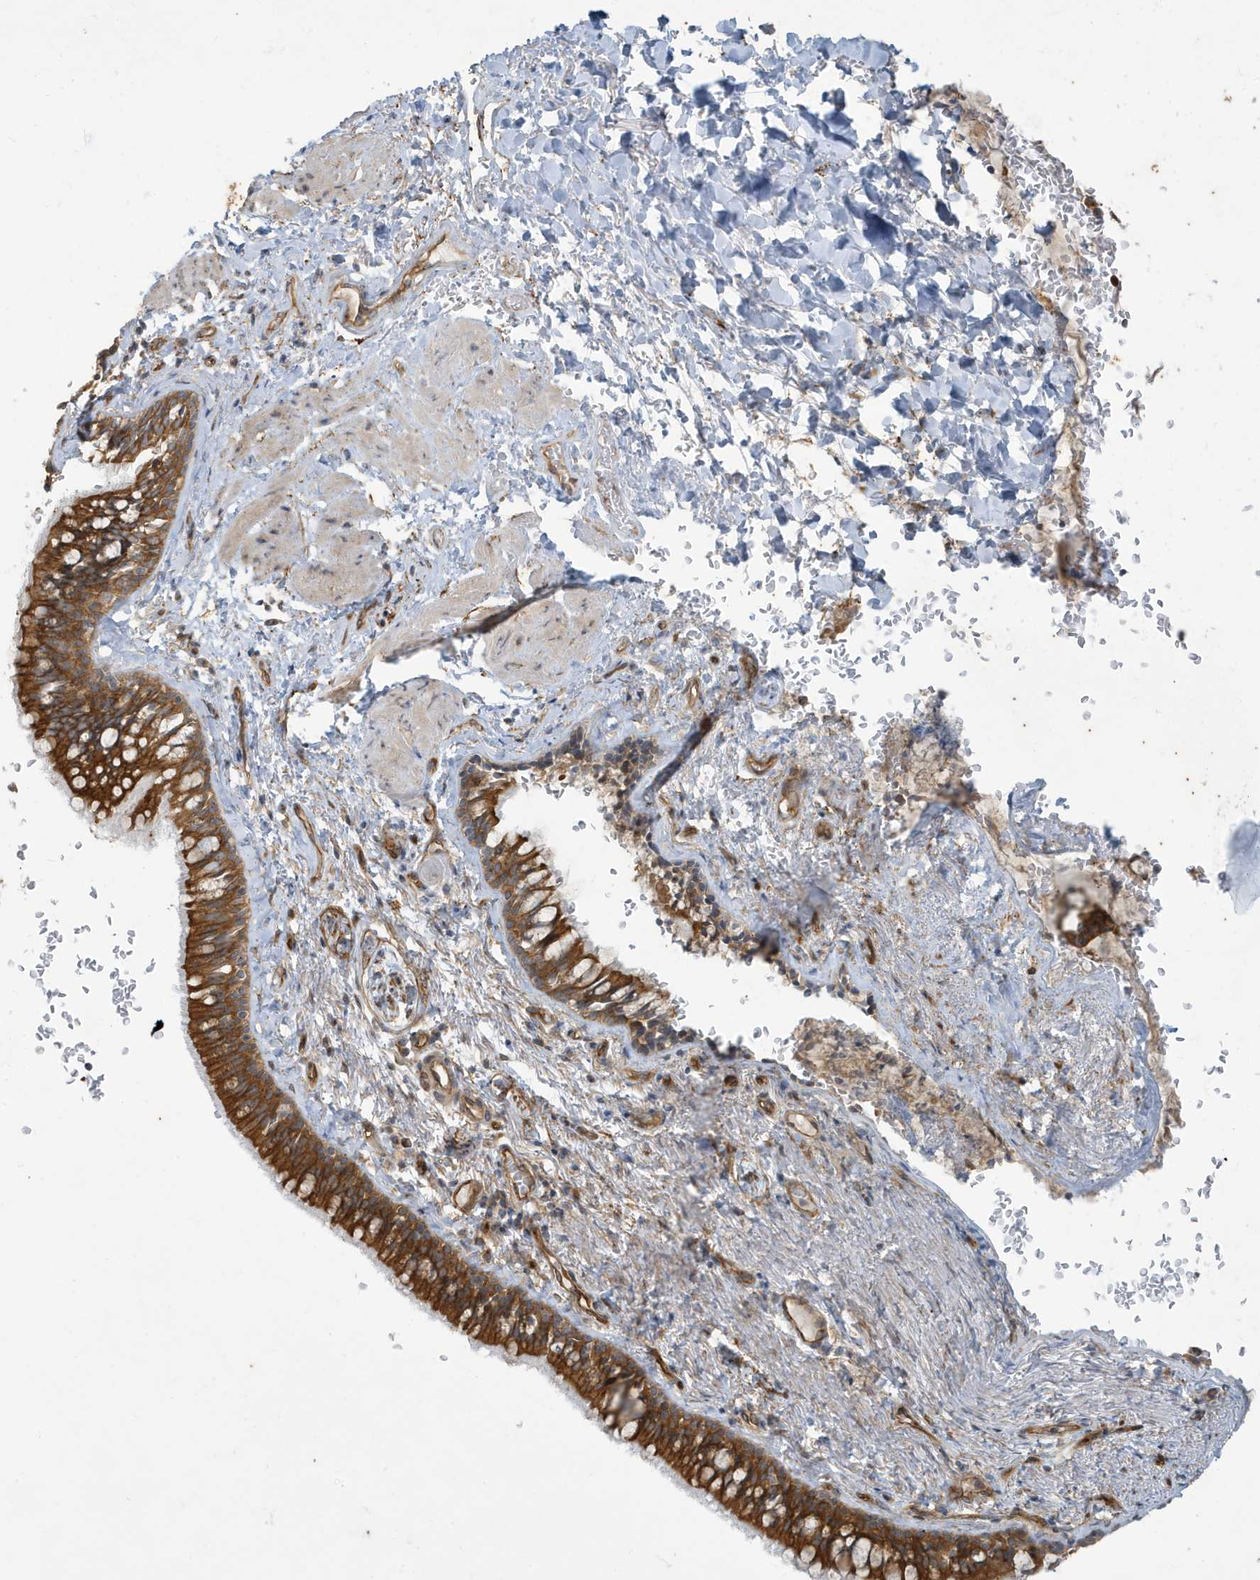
{"staining": {"intensity": "strong", "quantity": ">75%", "location": "cytoplasmic/membranous"}, "tissue": "bronchus", "cell_type": "Respiratory epithelial cells", "image_type": "normal", "snomed": [{"axis": "morphology", "description": "Normal tissue, NOS"}, {"axis": "topography", "description": "Cartilage tissue"}, {"axis": "topography", "description": "Bronchus"}], "caption": "This is a micrograph of immunohistochemistry (IHC) staining of benign bronchus, which shows strong expression in the cytoplasmic/membranous of respiratory epithelial cells.", "gene": "ATP23", "patient": {"sex": "female", "age": 36}}